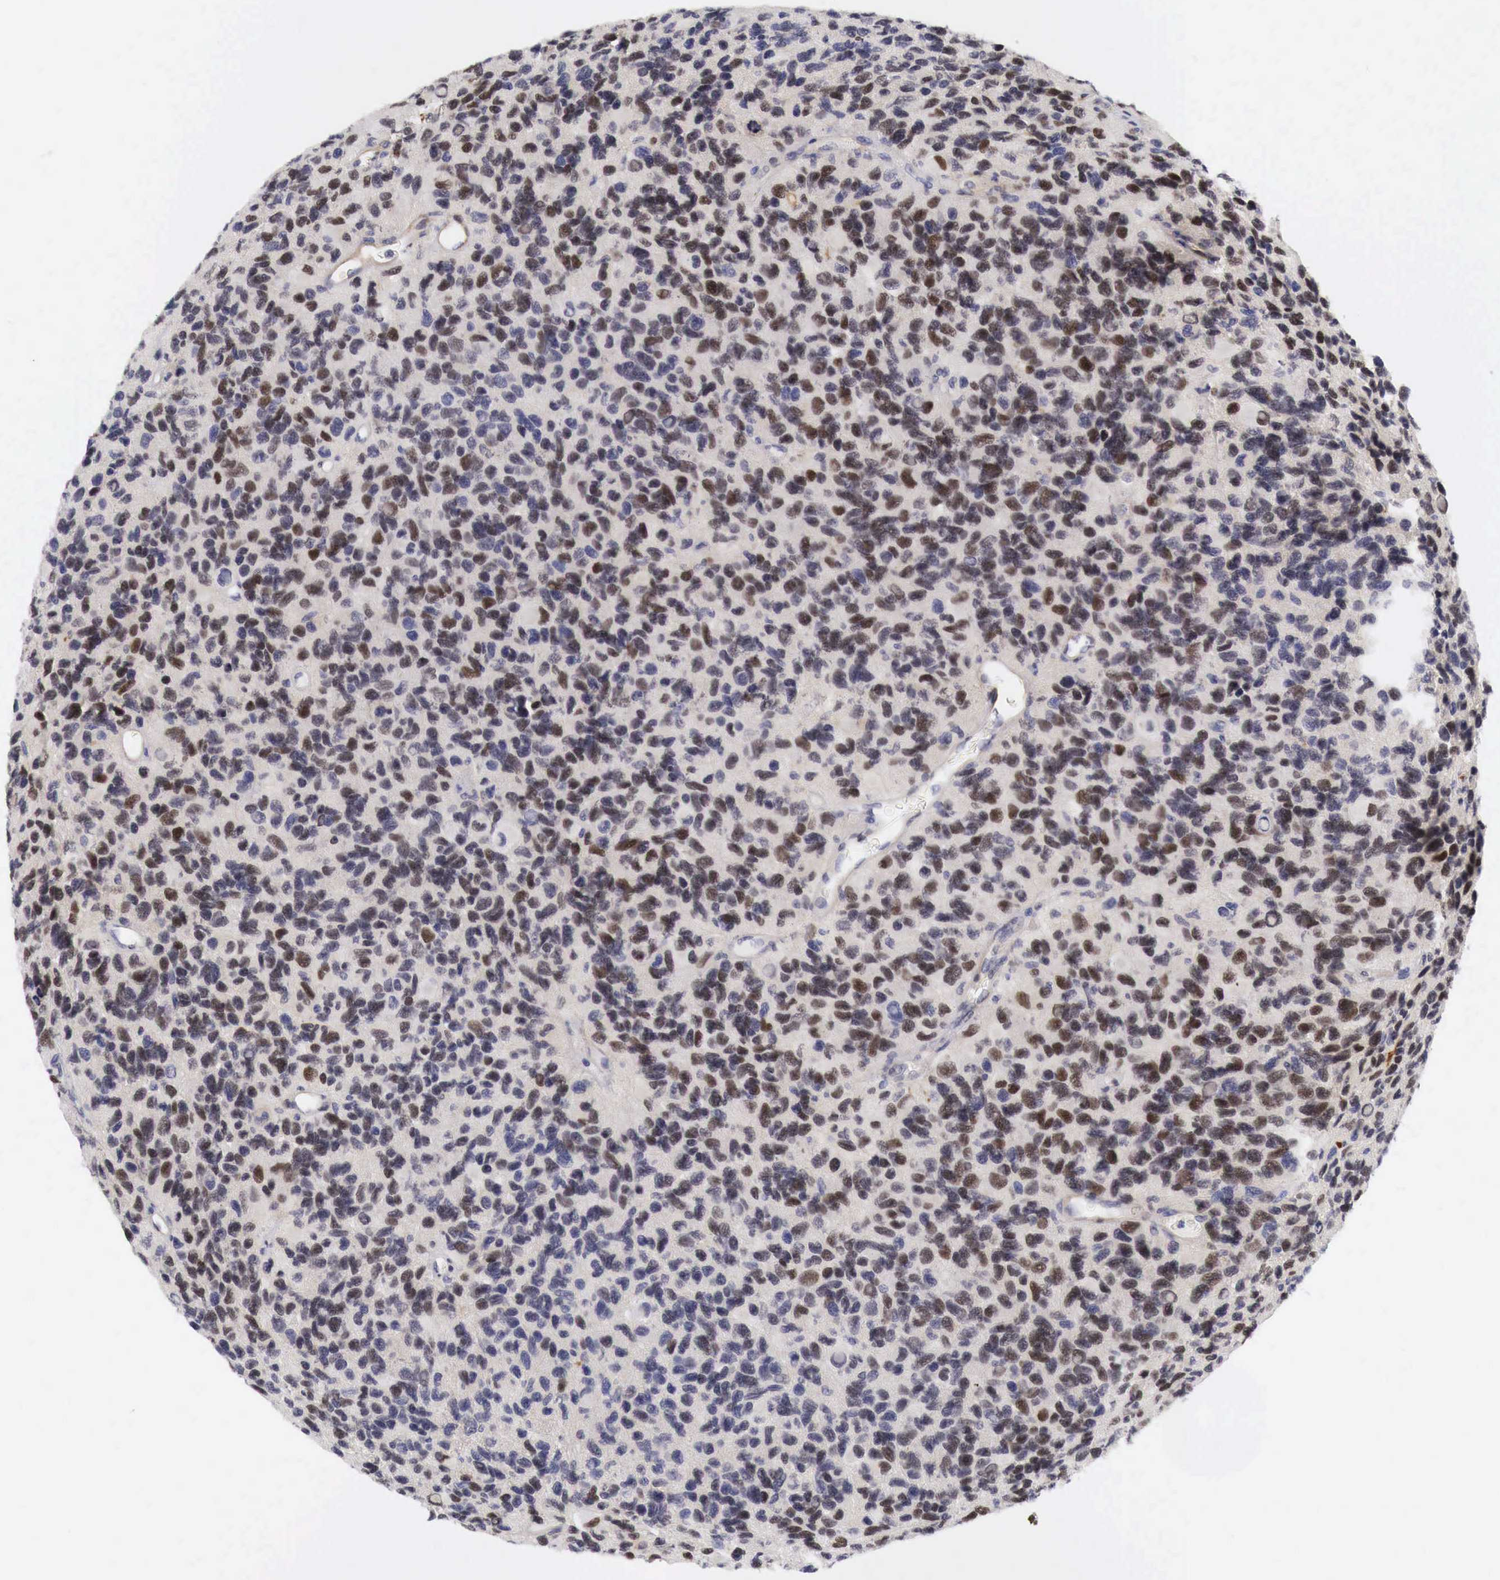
{"staining": {"intensity": "moderate", "quantity": ">75%", "location": "nuclear"}, "tissue": "glioma", "cell_type": "Tumor cells", "image_type": "cancer", "snomed": [{"axis": "morphology", "description": "Glioma, malignant, High grade"}, {"axis": "topography", "description": "Brain"}], "caption": "High-magnification brightfield microscopy of glioma stained with DAB (brown) and counterstained with hematoxylin (blue). tumor cells exhibit moderate nuclear staining is present in approximately>75% of cells.", "gene": "CASP3", "patient": {"sex": "male", "age": 77}}